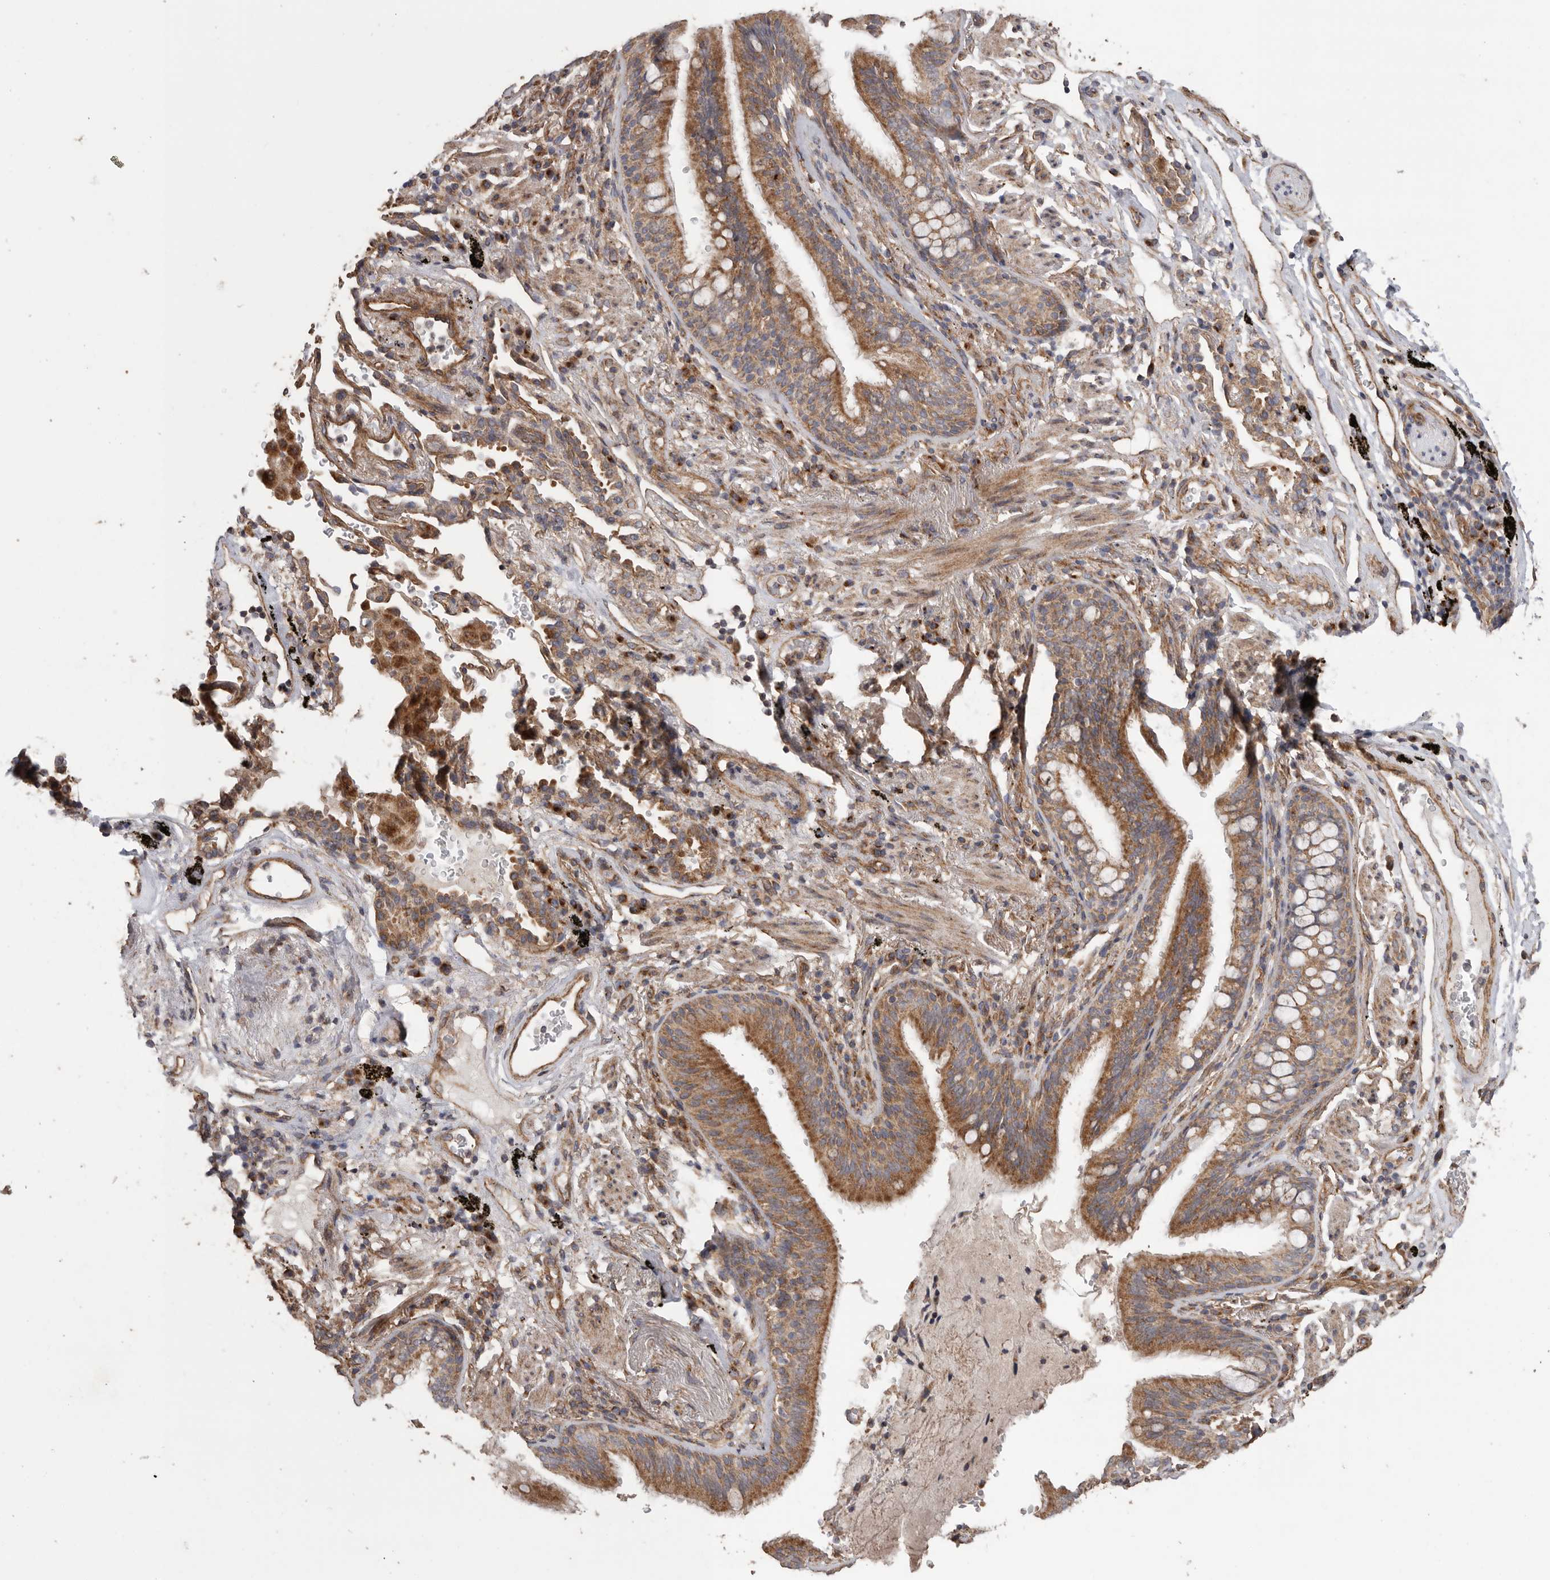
{"staining": {"intensity": "moderate", "quantity": ">75%", "location": "cytoplasmic/membranous"}, "tissue": "bronchus", "cell_type": "Respiratory epithelial cells", "image_type": "normal", "snomed": [{"axis": "morphology", "description": "Normal tissue, NOS"}, {"axis": "morphology", "description": "Inflammation, NOS"}, {"axis": "topography", "description": "Bronchus"}], "caption": "IHC (DAB) staining of normal bronchus shows moderate cytoplasmic/membranous protein staining in about >75% of respiratory epithelial cells.", "gene": "PODXL2", "patient": {"sex": "male", "age": 69}}